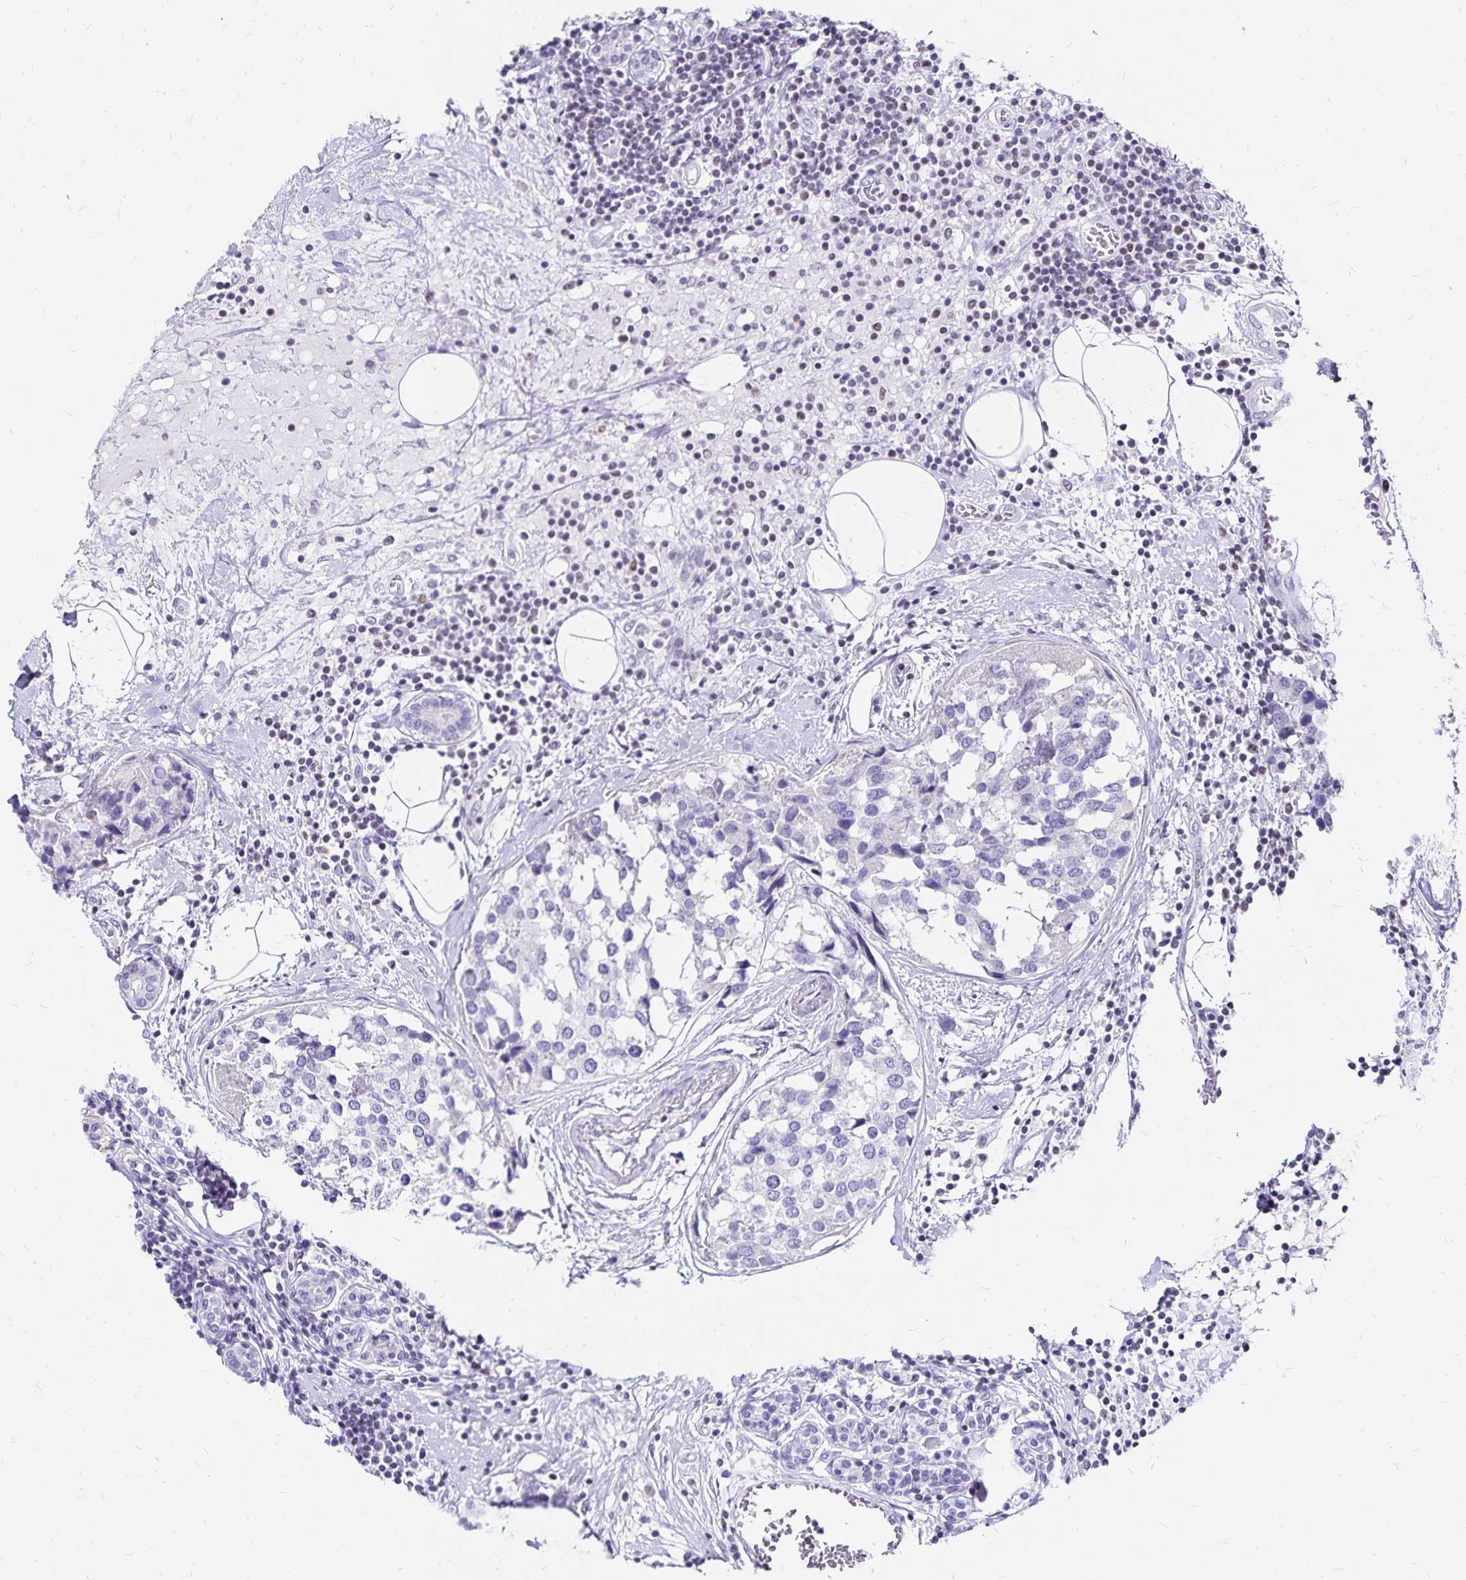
{"staining": {"intensity": "negative", "quantity": "none", "location": "none"}, "tissue": "breast cancer", "cell_type": "Tumor cells", "image_type": "cancer", "snomed": [{"axis": "morphology", "description": "Lobular carcinoma"}, {"axis": "topography", "description": "Breast"}], "caption": "Breast lobular carcinoma stained for a protein using immunohistochemistry (IHC) reveals no expression tumor cells.", "gene": "IKZF1", "patient": {"sex": "female", "age": 59}}